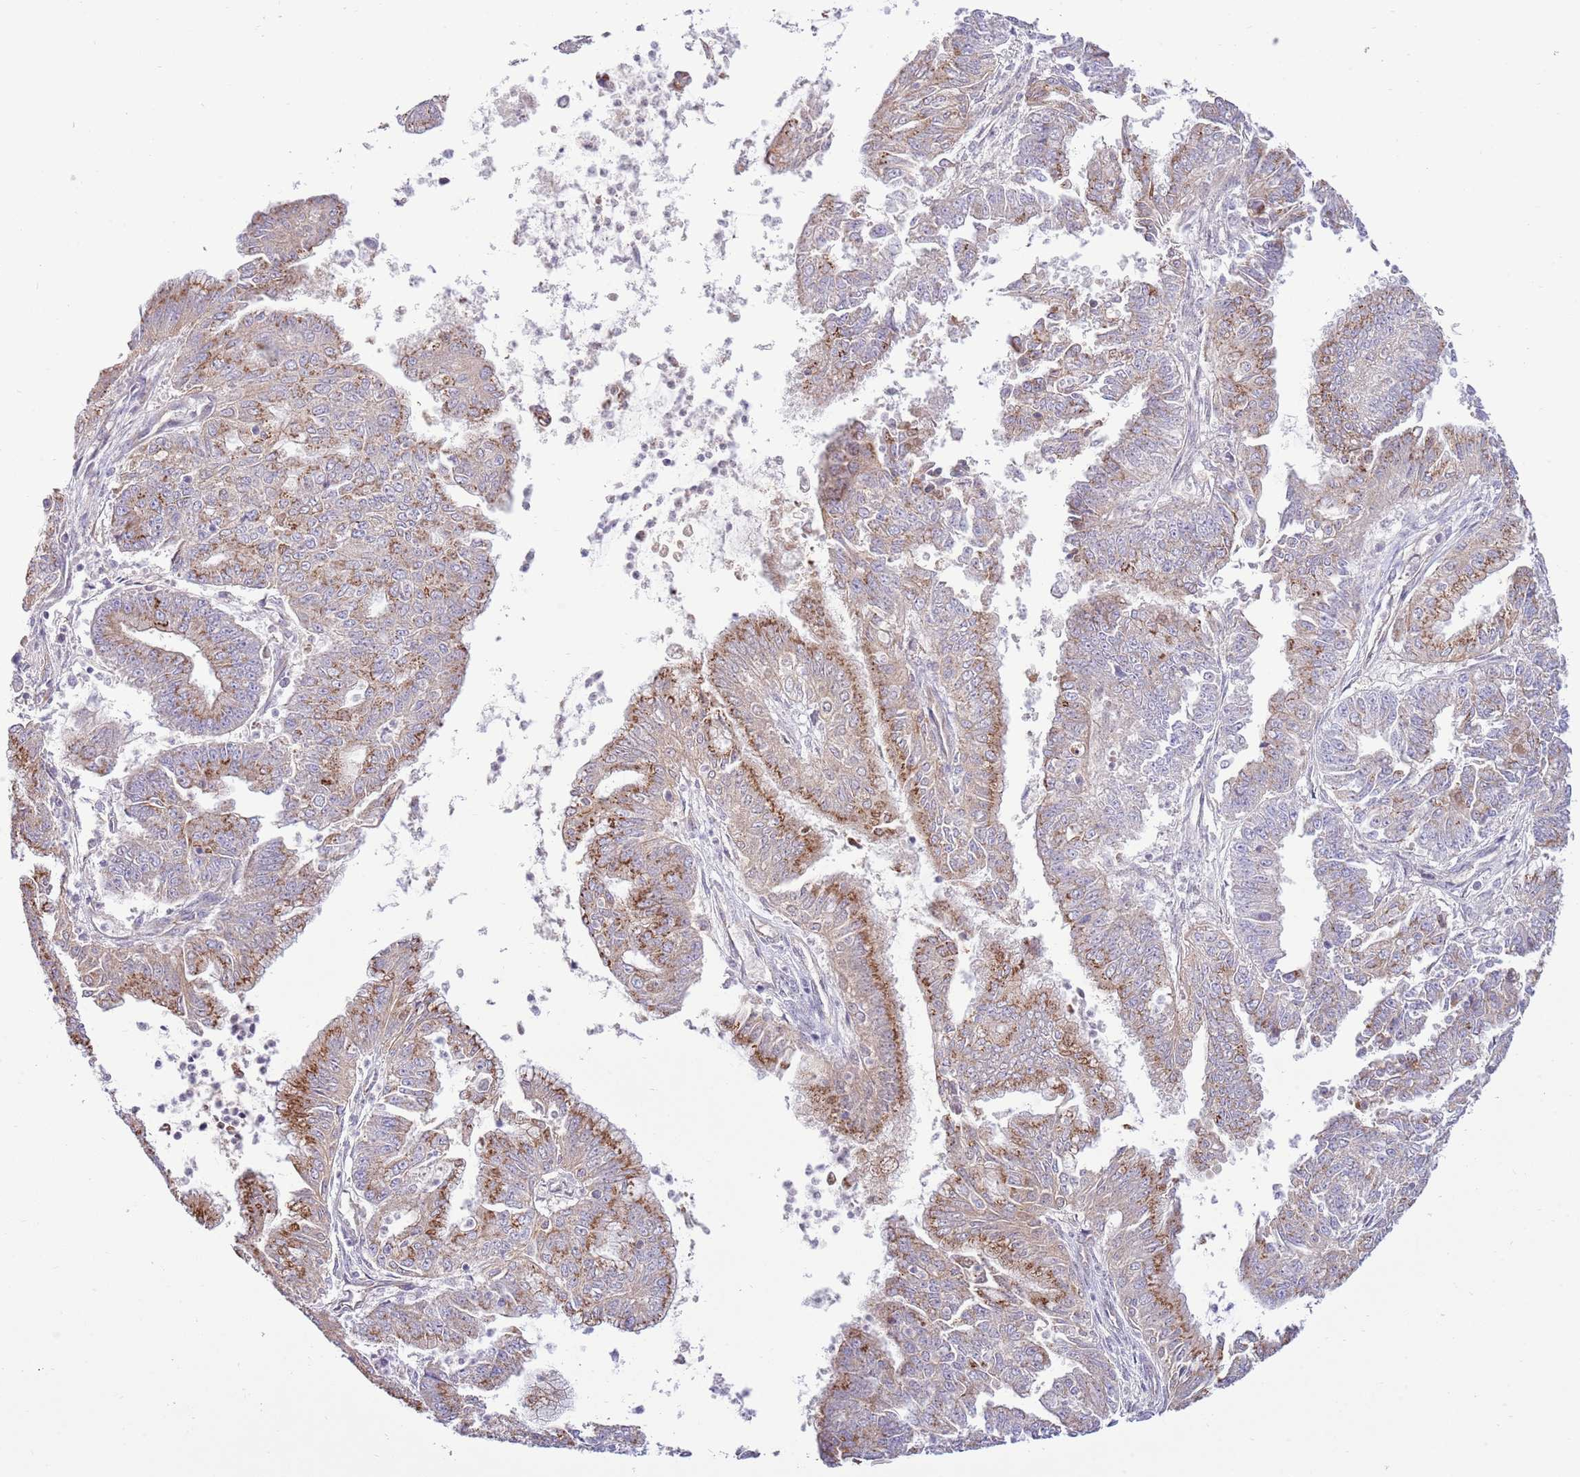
{"staining": {"intensity": "moderate", "quantity": "25%-75%", "location": "cytoplasmic/membranous"}, "tissue": "endometrial cancer", "cell_type": "Tumor cells", "image_type": "cancer", "snomed": [{"axis": "morphology", "description": "Adenocarcinoma, NOS"}, {"axis": "topography", "description": "Endometrium"}], "caption": "An immunohistochemistry micrograph of neoplastic tissue is shown. Protein staining in brown shows moderate cytoplasmic/membranous positivity in endometrial adenocarcinoma within tumor cells.", "gene": "ARL2BP", "patient": {"sex": "female", "age": 73}}